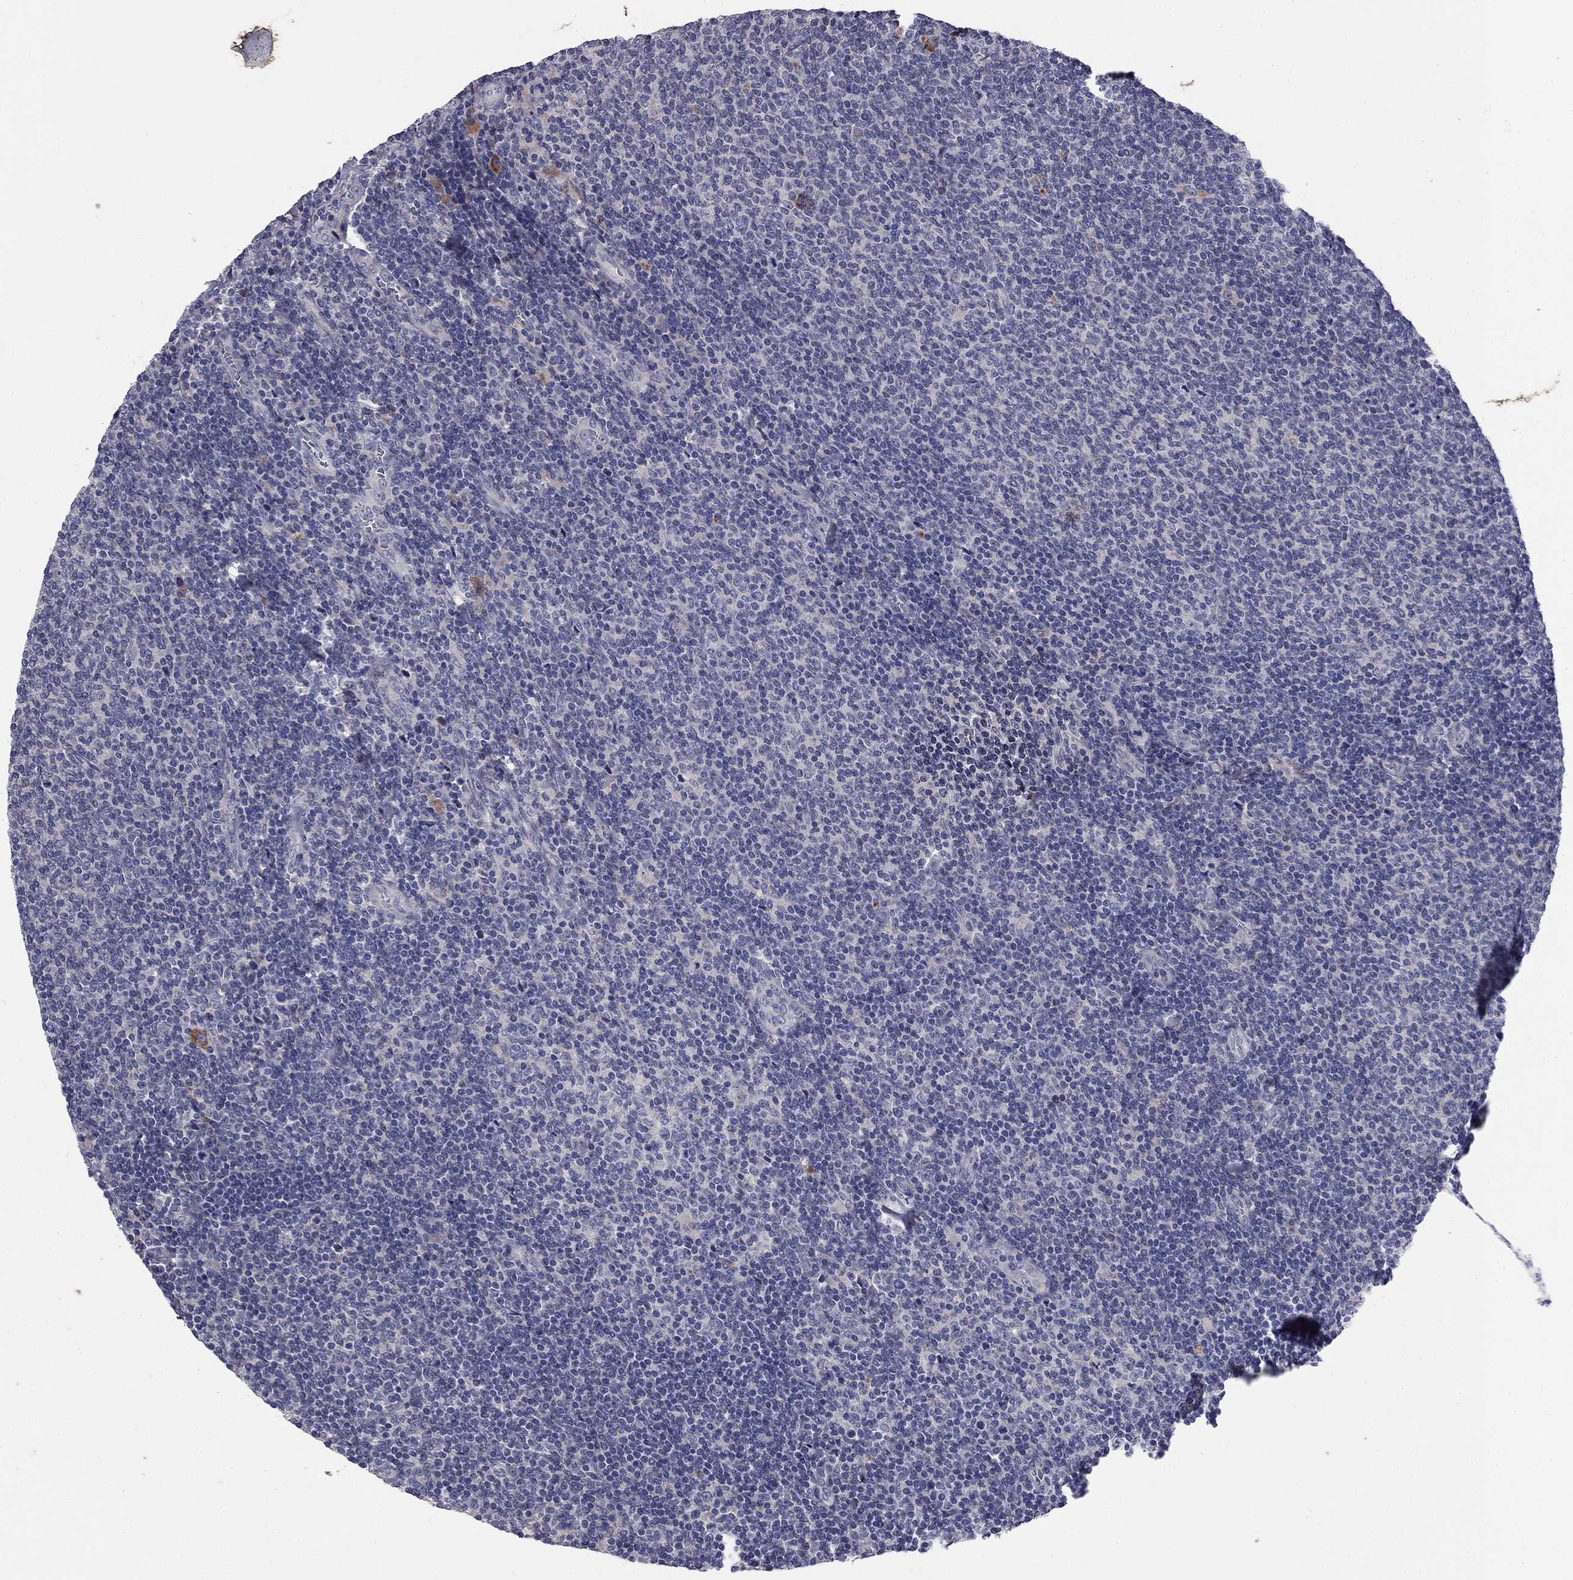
{"staining": {"intensity": "negative", "quantity": "none", "location": "none"}, "tissue": "lymphoma", "cell_type": "Tumor cells", "image_type": "cancer", "snomed": [{"axis": "morphology", "description": "Malignant lymphoma, non-Hodgkin's type, Low grade"}, {"axis": "topography", "description": "Lymph node"}], "caption": "There is no significant expression in tumor cells of lymphoma.", "gene": "COL2A1", "patient": {"sex": "male", "age": 52}}